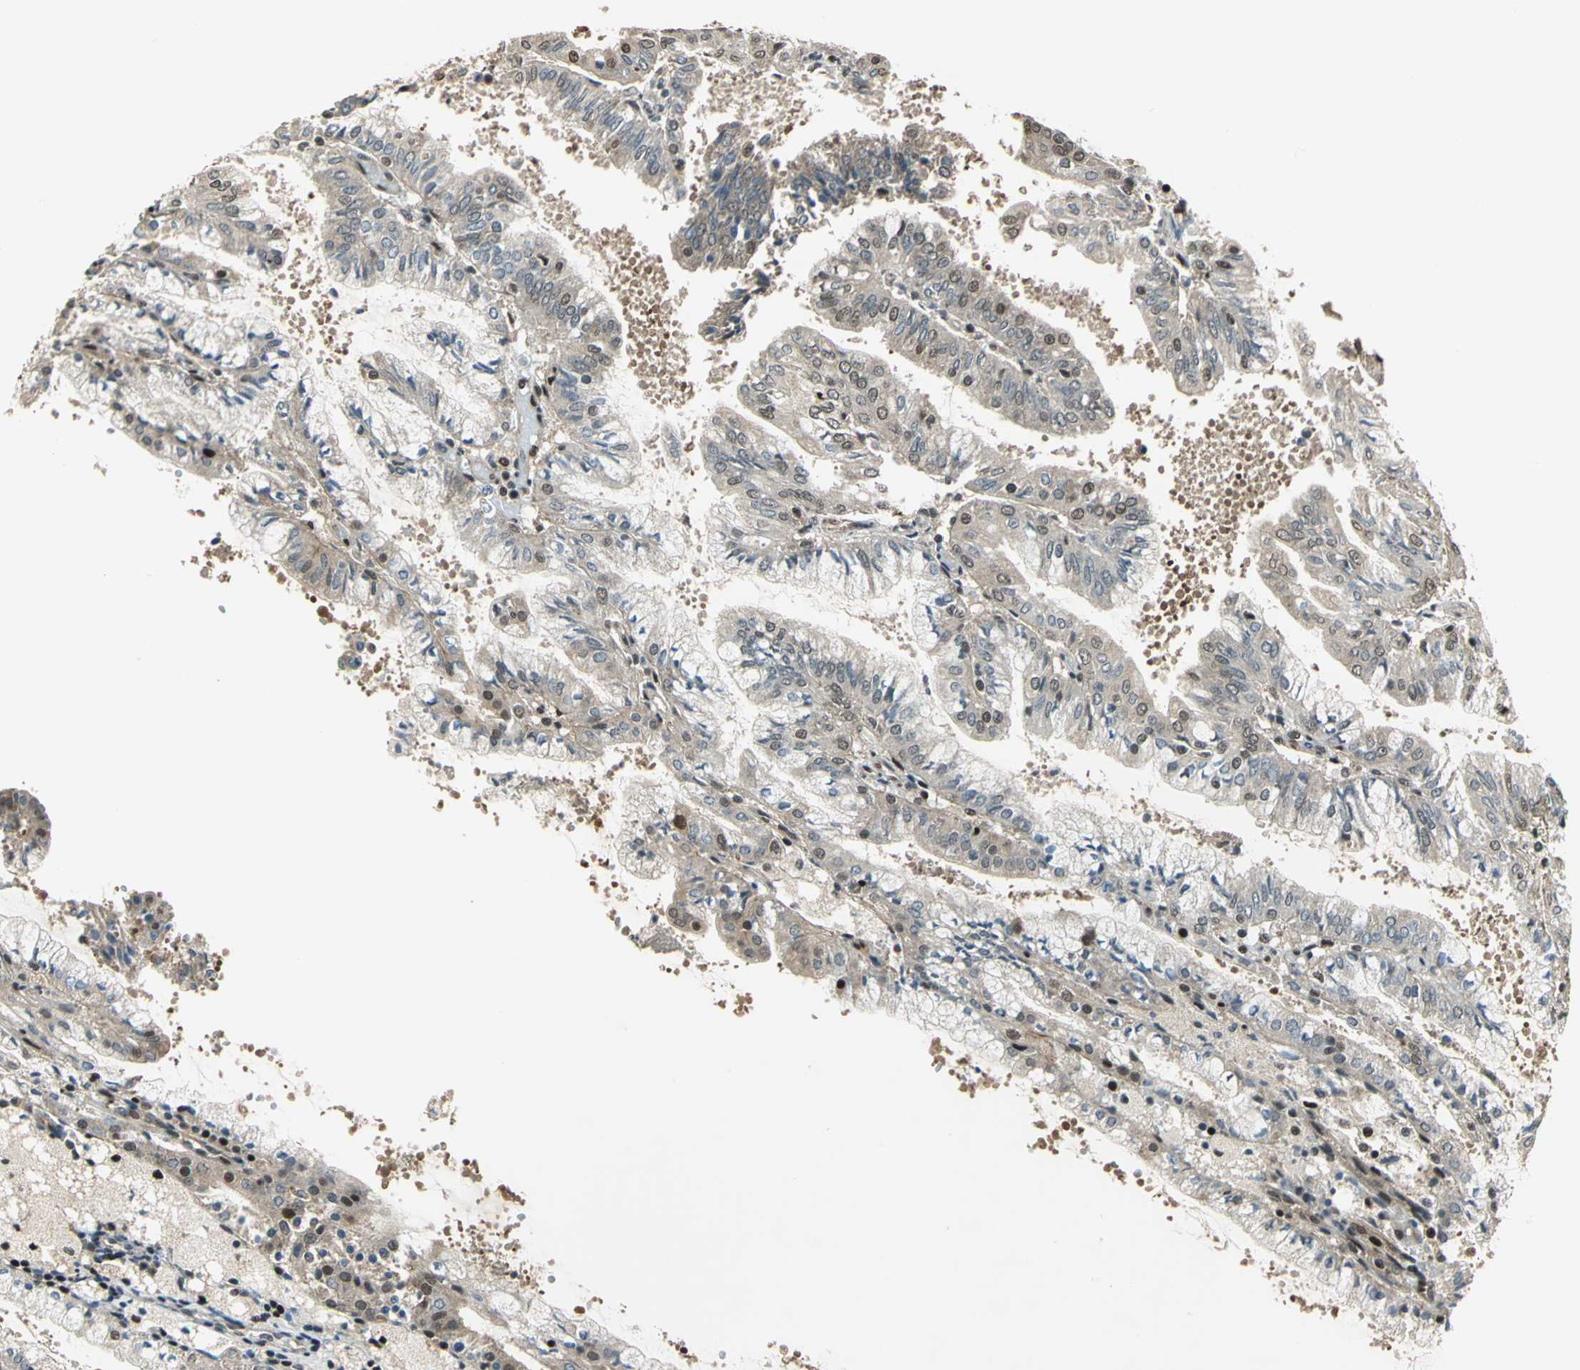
{"staining": {"intensity": "weak", "quantity": ">75%", "location": "cytoplasmic/membranous,nuclear"}, "tissue": "endometrial cancer", "cell_type": "Tumor cells", "image_type": "cancer", "snomed": [{"axis": "morphology", "description": "Adenocarcinoma, NOS"}, {"axis": "topography", "description": "Endometrium"}], "caption": "Tumor cells demonstrate low levels of weak cytoplasmic/membranous and nuclear staining in approximately >75% of cells in endometrial adenocarcinoma.", "gene": "PSMC3", "patient": {"sex": "female", "age": 63}}